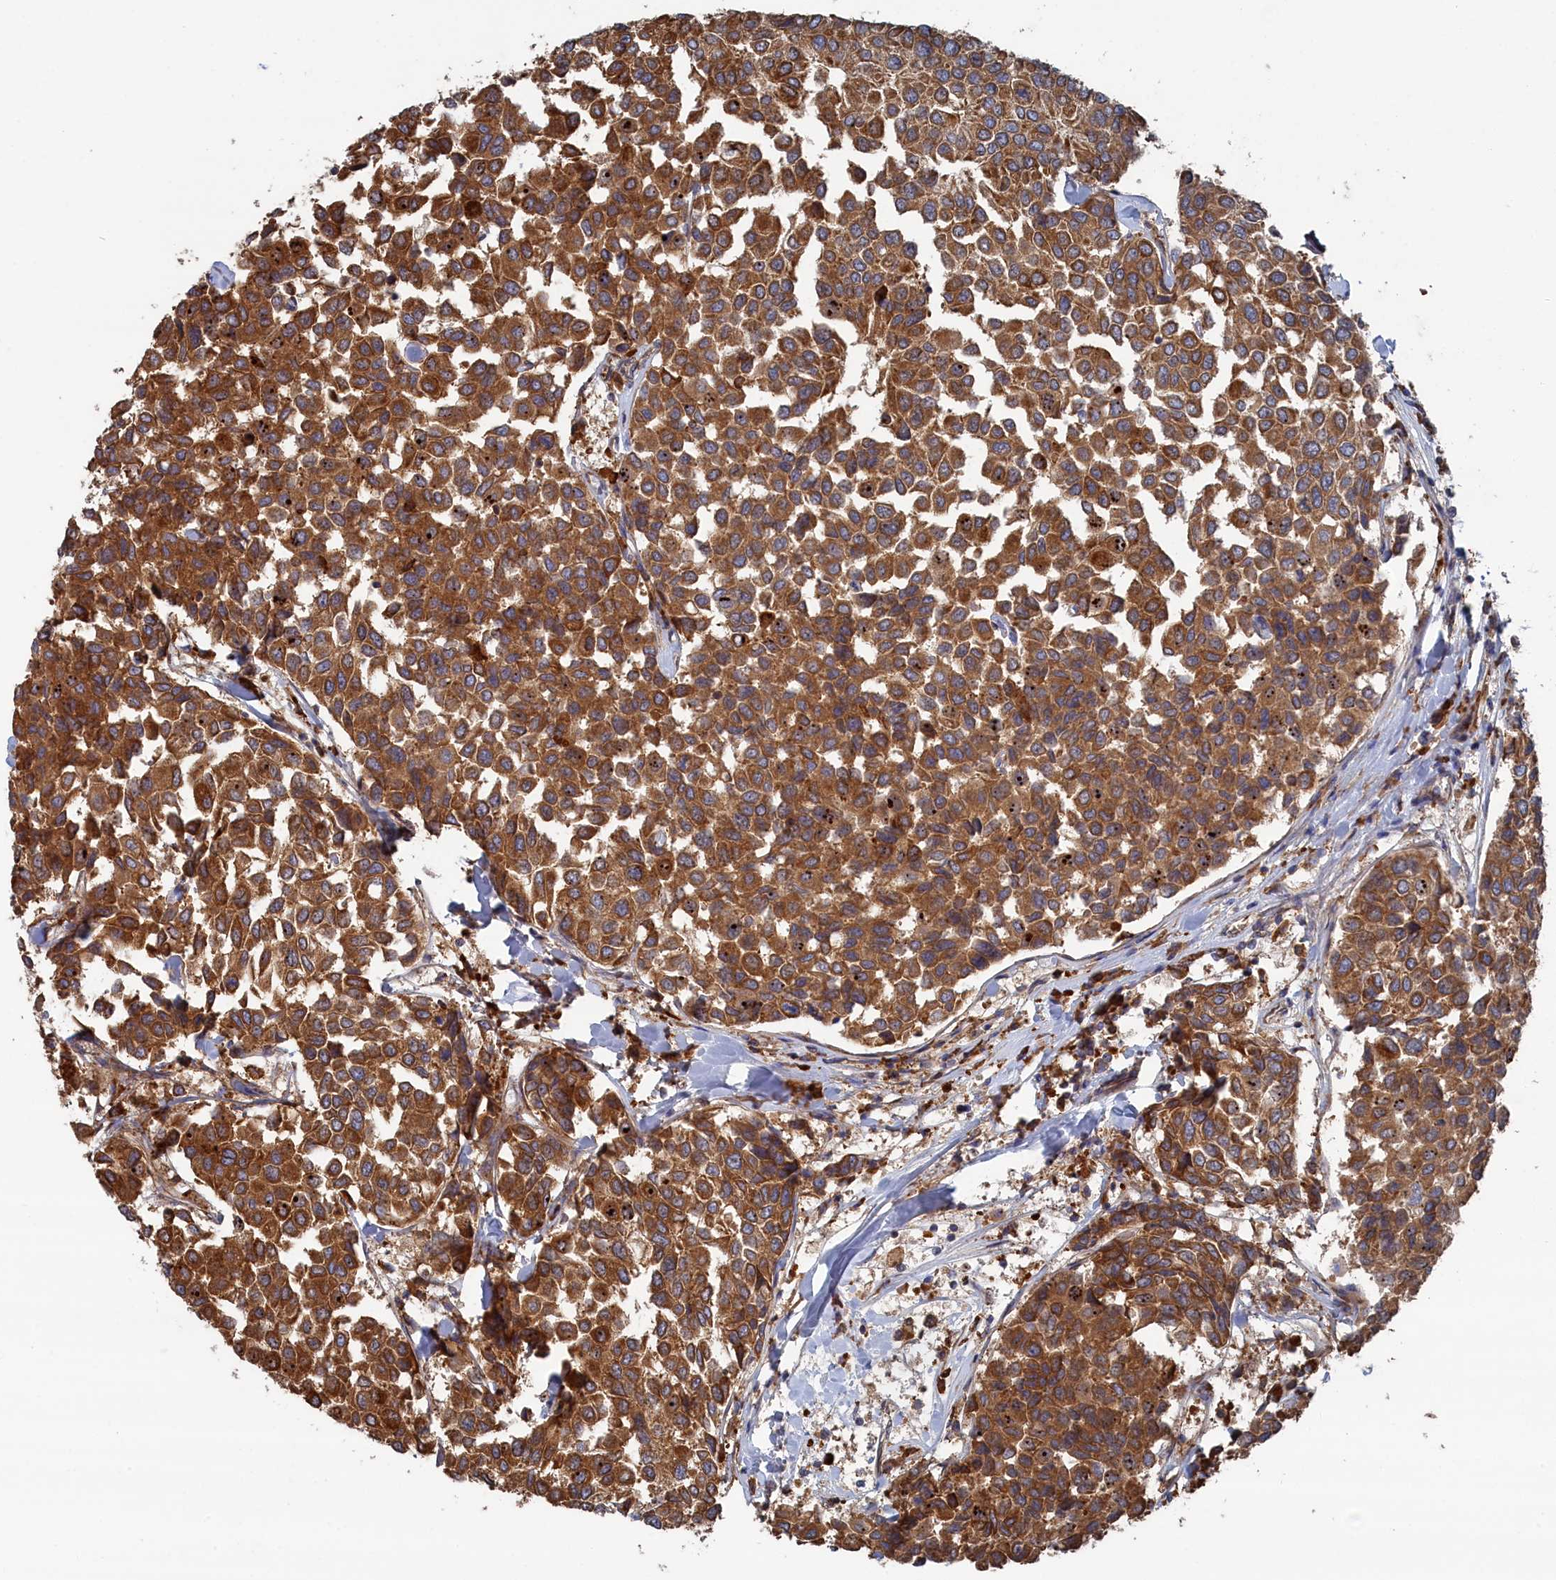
{"staining": {"intensity": "moderate", "quantity": ">75%", "location": "cytoplasmic/membranous"}, "tissue": "breast cancer", "cell_type": "Tumor cells", "image_type": "cancer", "snomed": [{"axis": "morphology", "description": "Duct carcinoma"}, {"axis": "topography", "description": "Breast"}], "caption": "Protein analysis of invasive ductal carcinoma (breast) tissue displays moderate cytoplasmic/membranous positivity in about >75% of tumor cells. The protein of interest is stained brown, and the nuclei are stained in blue (DAB (3,3'-diaminobenzidine) IHC with brightfield microscopy, high magnification).", "gene": "BPIFB6", "patient": {"sex": "female", "age": 55}}